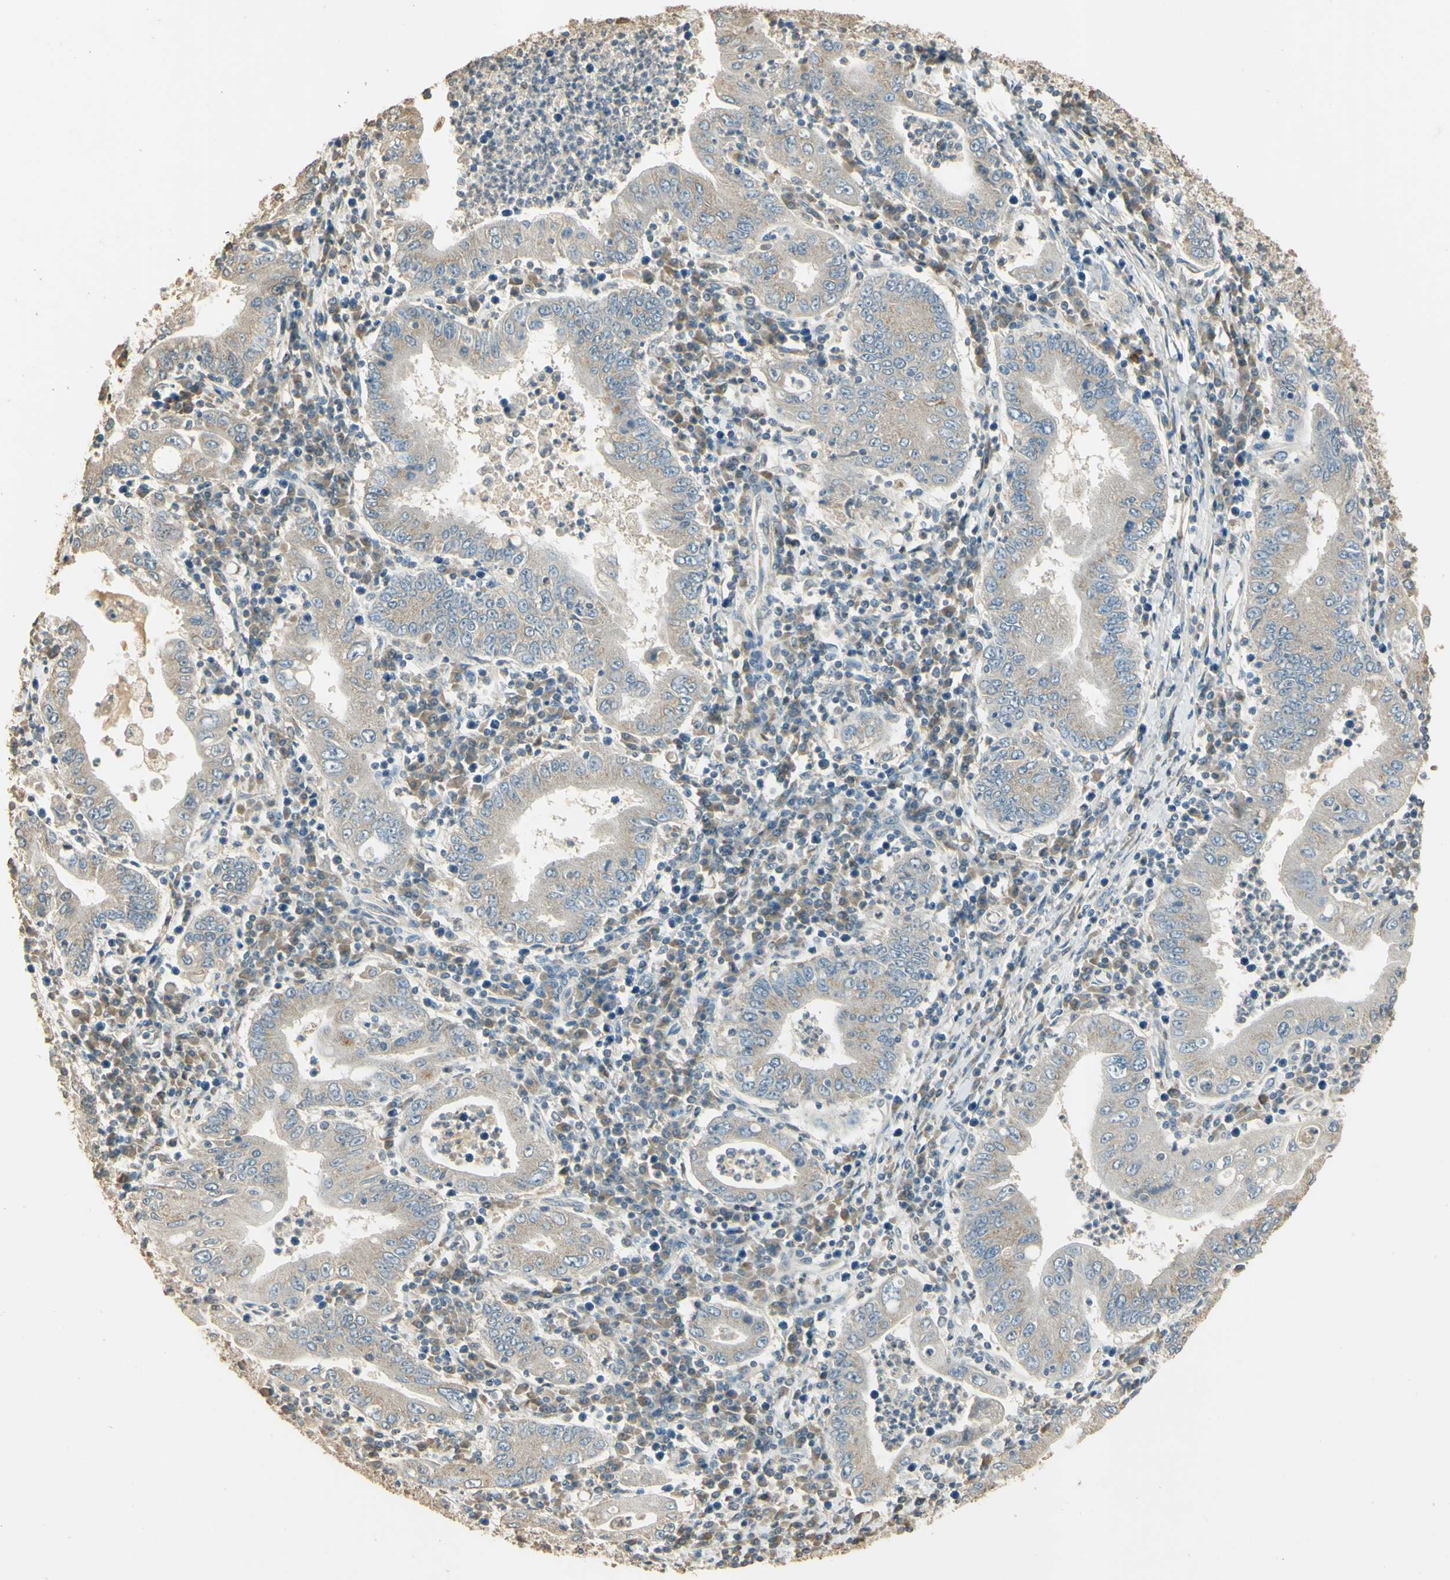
{"staining": {"intensity": "weak", "quantity": "25%-75%", "location": "cytoplasmic/membranous"}, "tissue": "stomach cancer", "cell_type": "Tumor cells", "image_type": "cancer", "snomed": [{"axis": "morphology", "description": "Normal tissue, NOS"}, {"axis": "morphology", "description": "Adenocarcinoma, NOS"}, {"axis": "topography", "description": "Esophagus"}, {"axis": "topography", "description": "Stomach, upper"}, {"axis": "topography", "description": "Peripheral nerve tissue"}], "caption": "Stomach cancer tissue shows weak cytoplasmic/membranous staining in approximately 25%-75% of tumor cells, visualized by immunohistochemistry.", "gene": "UXS1", "patient": {"sex": "male", "age": 62}}